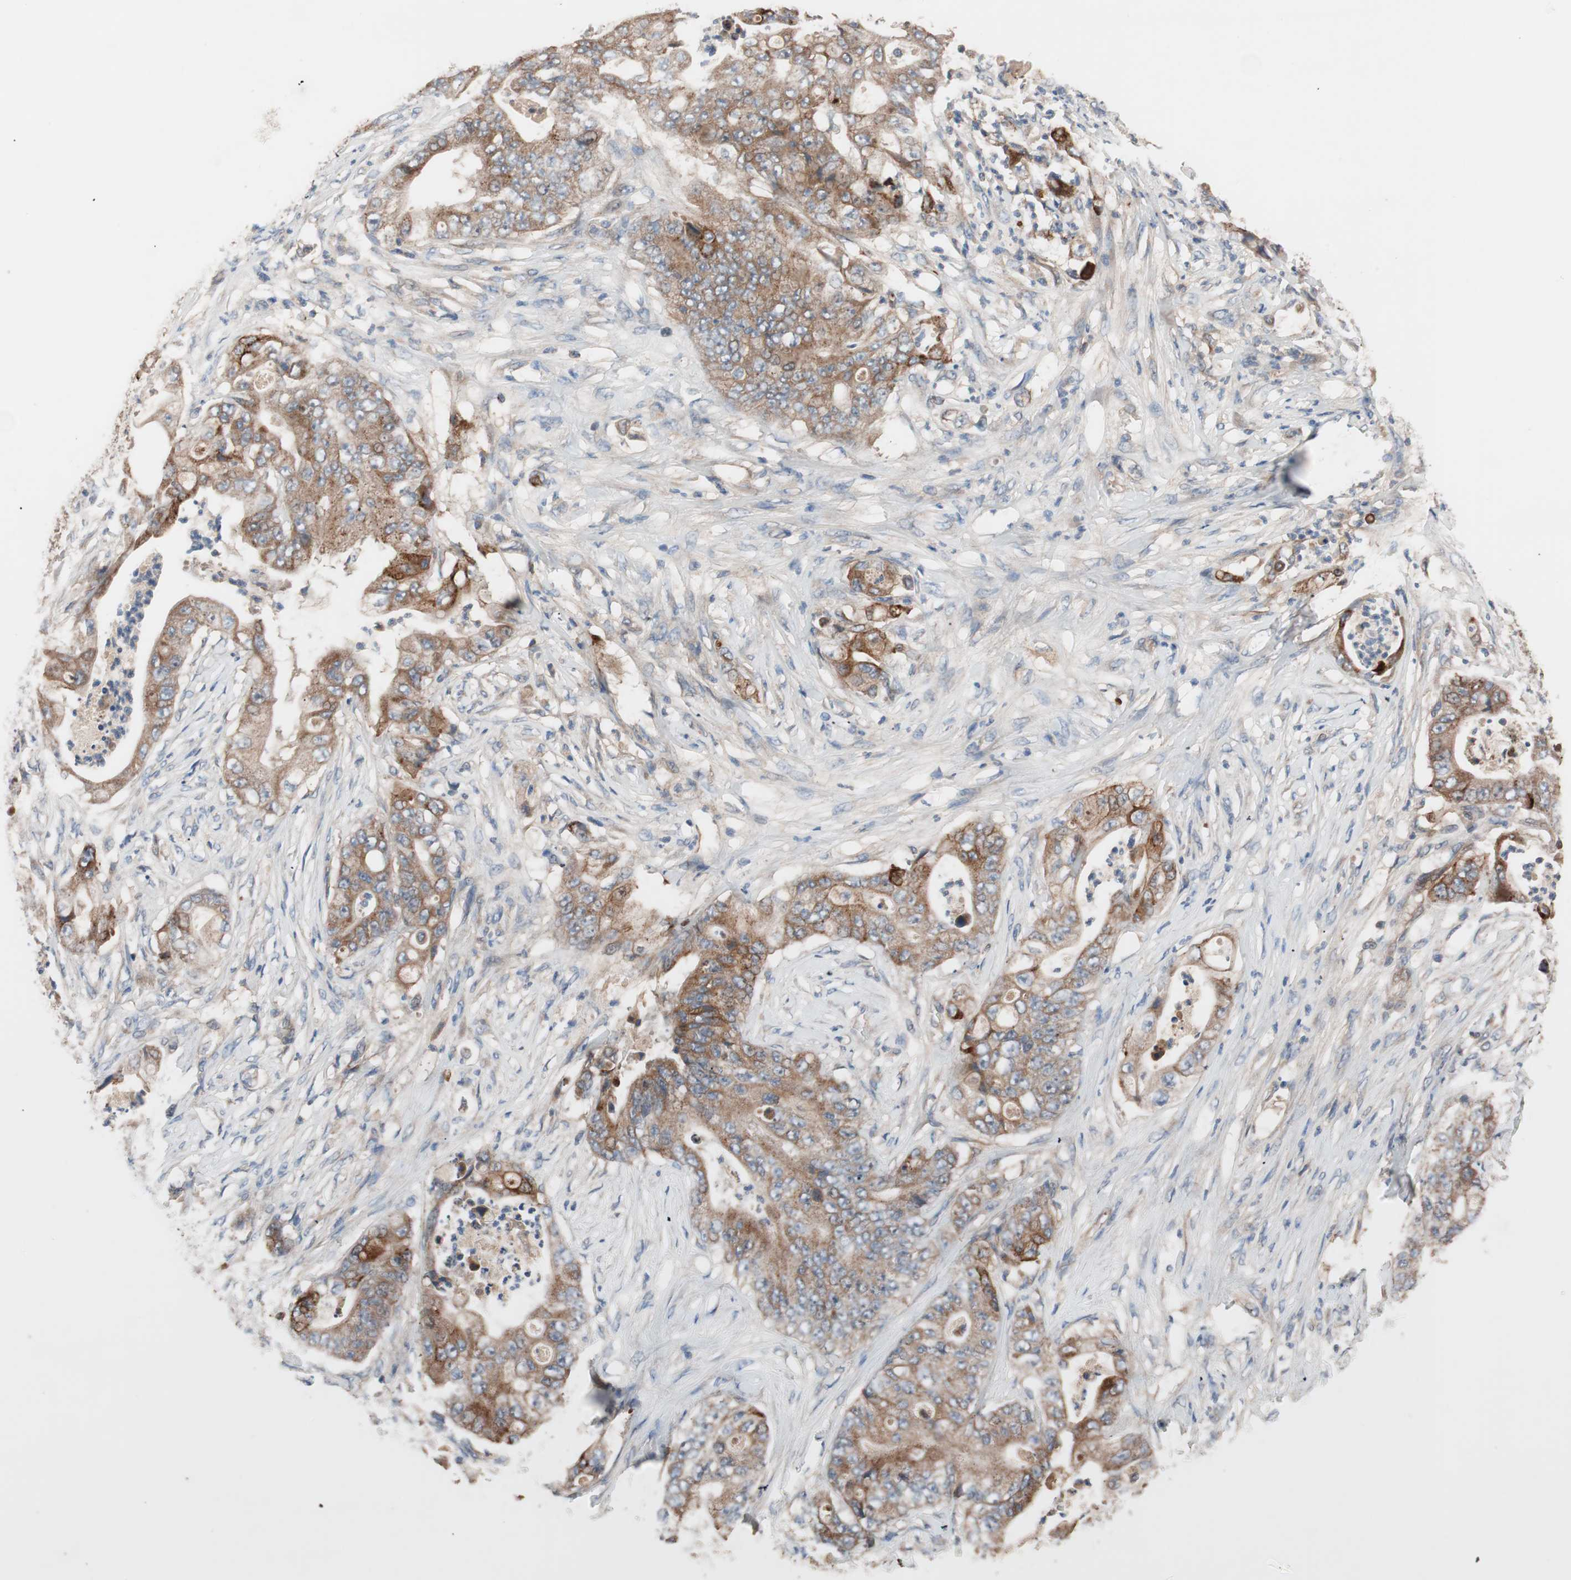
{"staining": {"intensity": "moderate", "quantity": ">75%", "location": "cytoplasmic/membranous"}, "tissue": "stomach cancer", "cell_type": "Tumor cells", "image_type": "cancer", "snomed": [{"axis": "morphology", "description": "Adenocarcinoma, NOS"}, {"axis": "topography", "description": "Stomach"}], "caption": "The histopathology image exhibits staining of adenocarcinoma (stomach), revealing moderate cytoplasmic/membranous protein staining (brown color) within tumor cells. Nuclei are stained in blue.", "gene": "SDC4", "patient": {"sex": "female", "age": 73}}